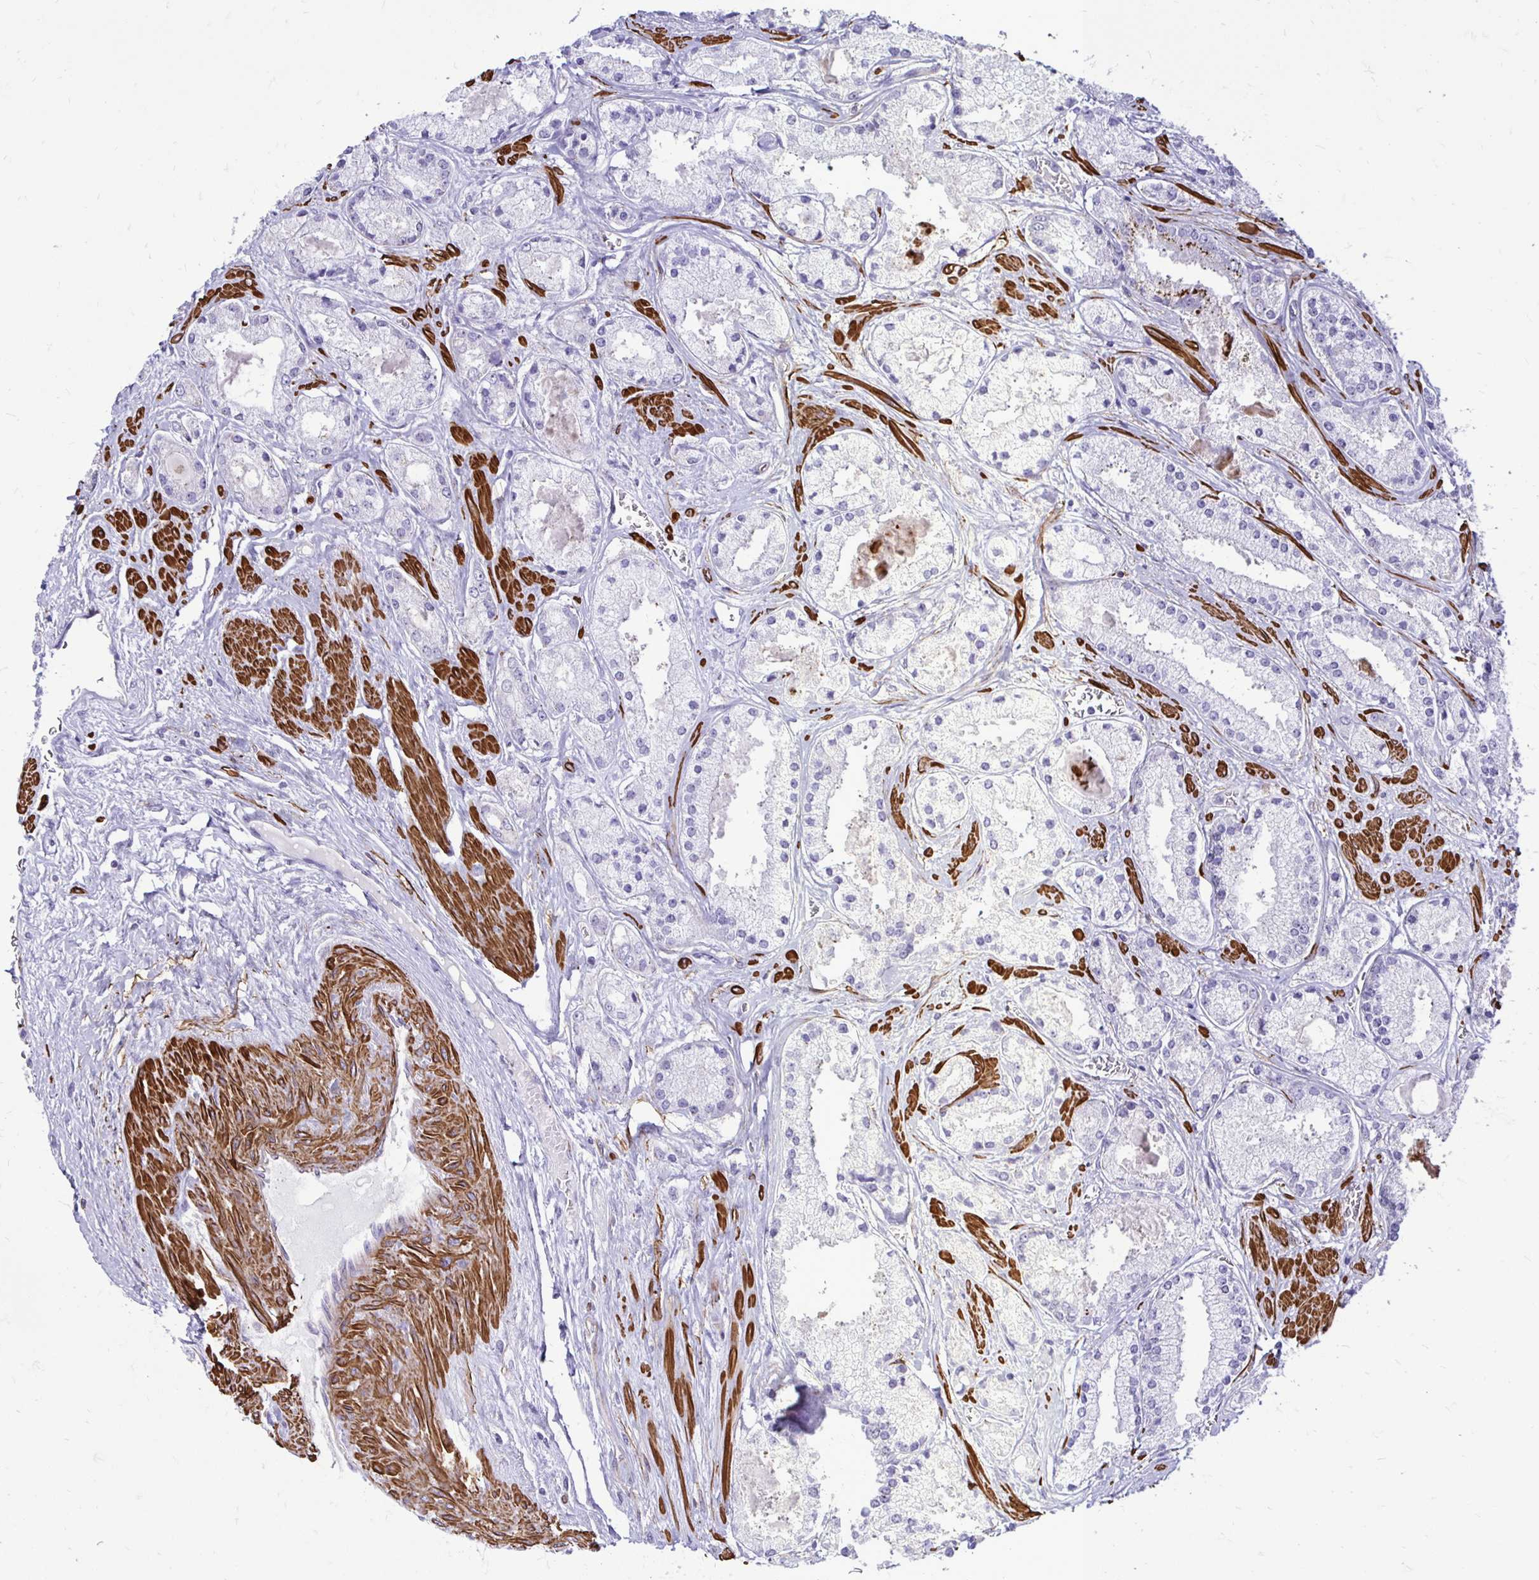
{"staining": {"intensity": "negative", "quantity": "none", "location": "none"}, "tissue": "prostate cancer", "cell_type": "Tumor cells", "image_type": "cancer", "snomed": [{"axis": "morphology", "description": "Adenocarcinoma, High grade"}, {"axis": "topography", "description": "Prostate"}], "caption": "Image shows no protein staining in tumor cells of prostate cancer tissue.", "gene": "CTPS1", "patient": {"sex": "male", "age": 67}}